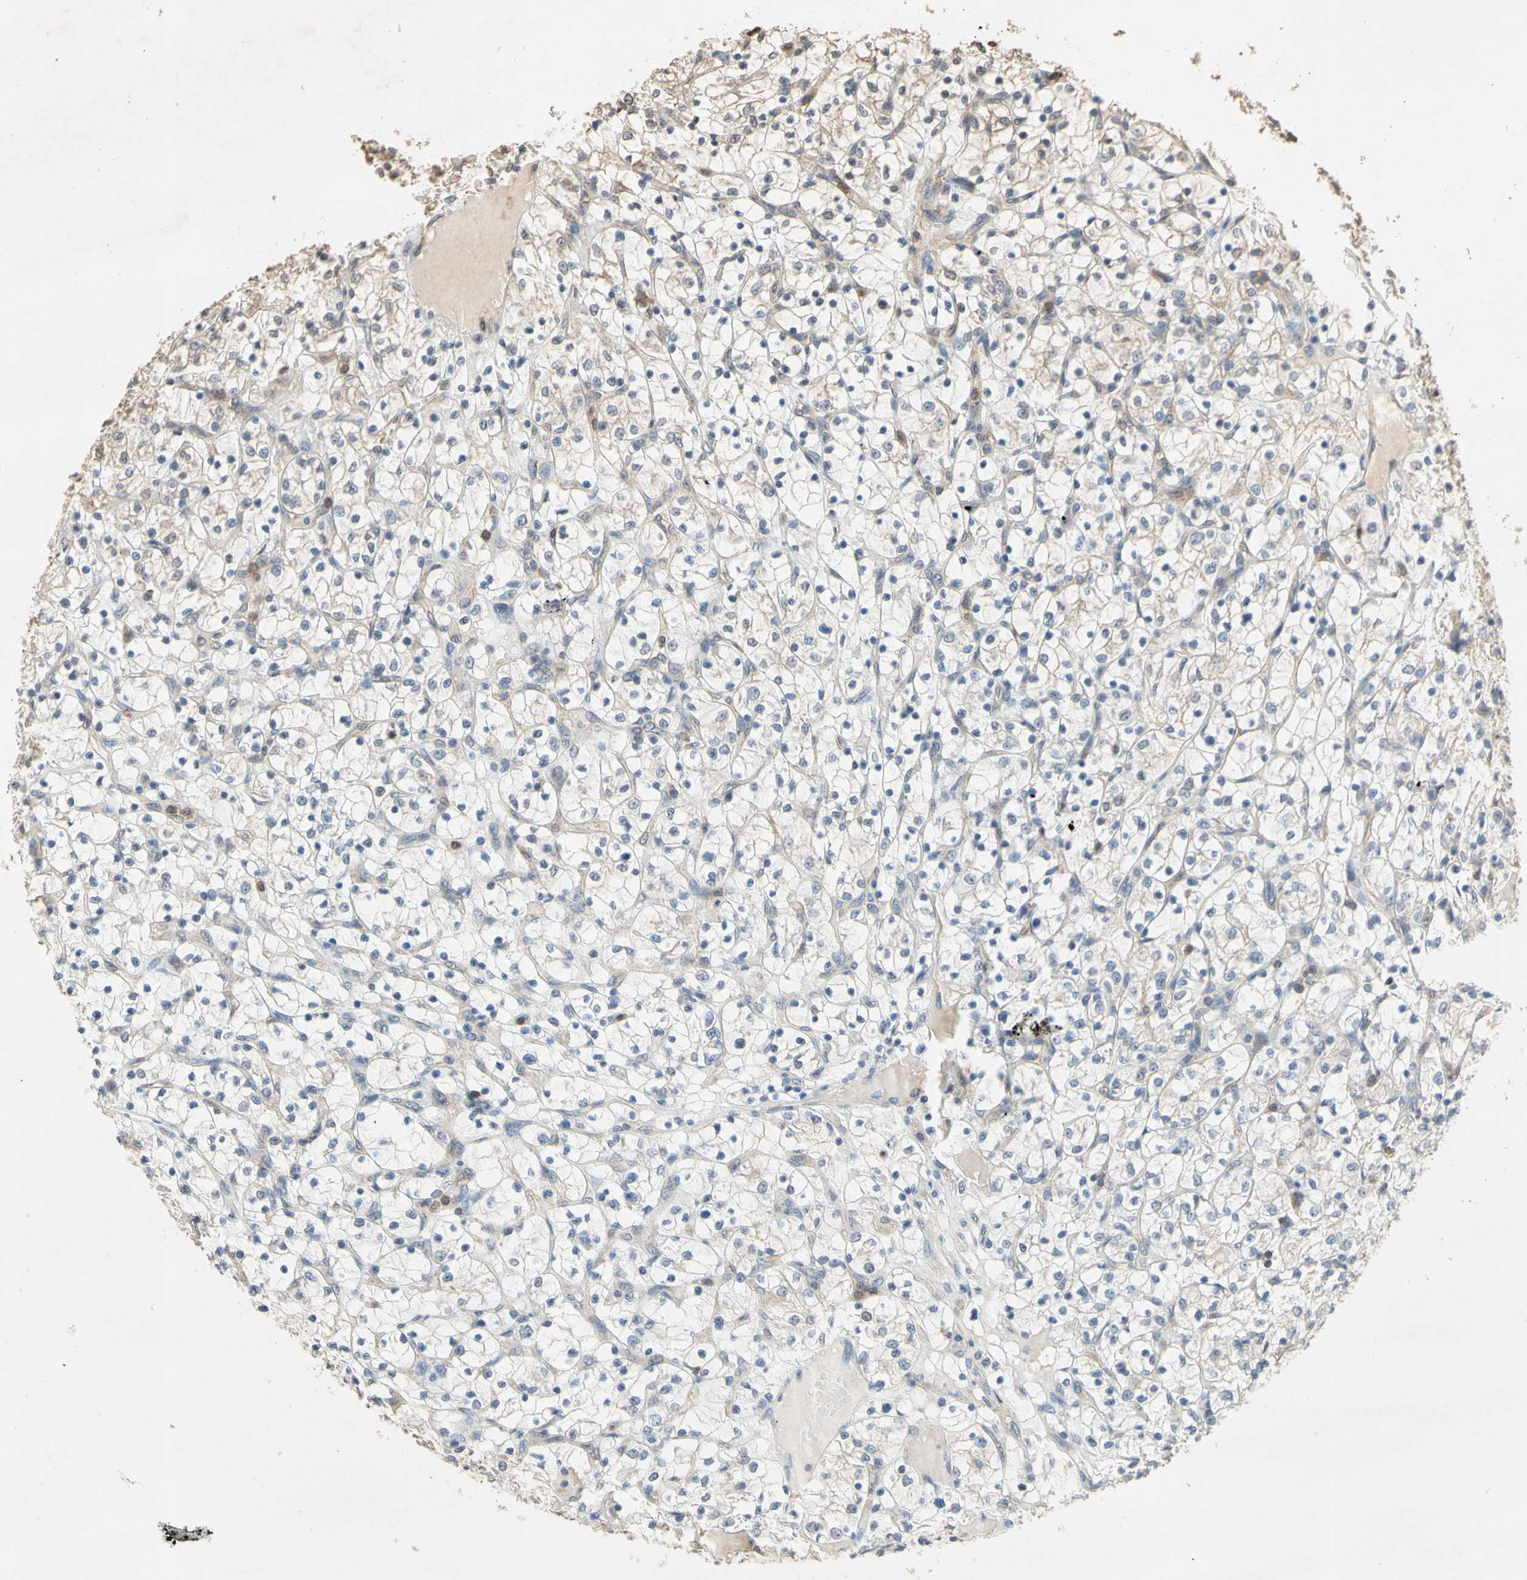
{"staining": {"intensity": "weak", "quantity": "<25%", "location": "cytoplasmic/membranous"}, "tissue": "renal cancer", "cell_type": "Tumor cells", "image_type": "cancer", "snomed": [{"axis": "morphology", "description": "Adenocarcinoma, NOS"}, {"axis": "topography", "description": "Kidney"}], "caption": "Micrograph shows no protein positivity in tumor cells of renal cancer tissue.", "gene": "MAP3K10", "patient": {"sex": "female", "age": 69}}